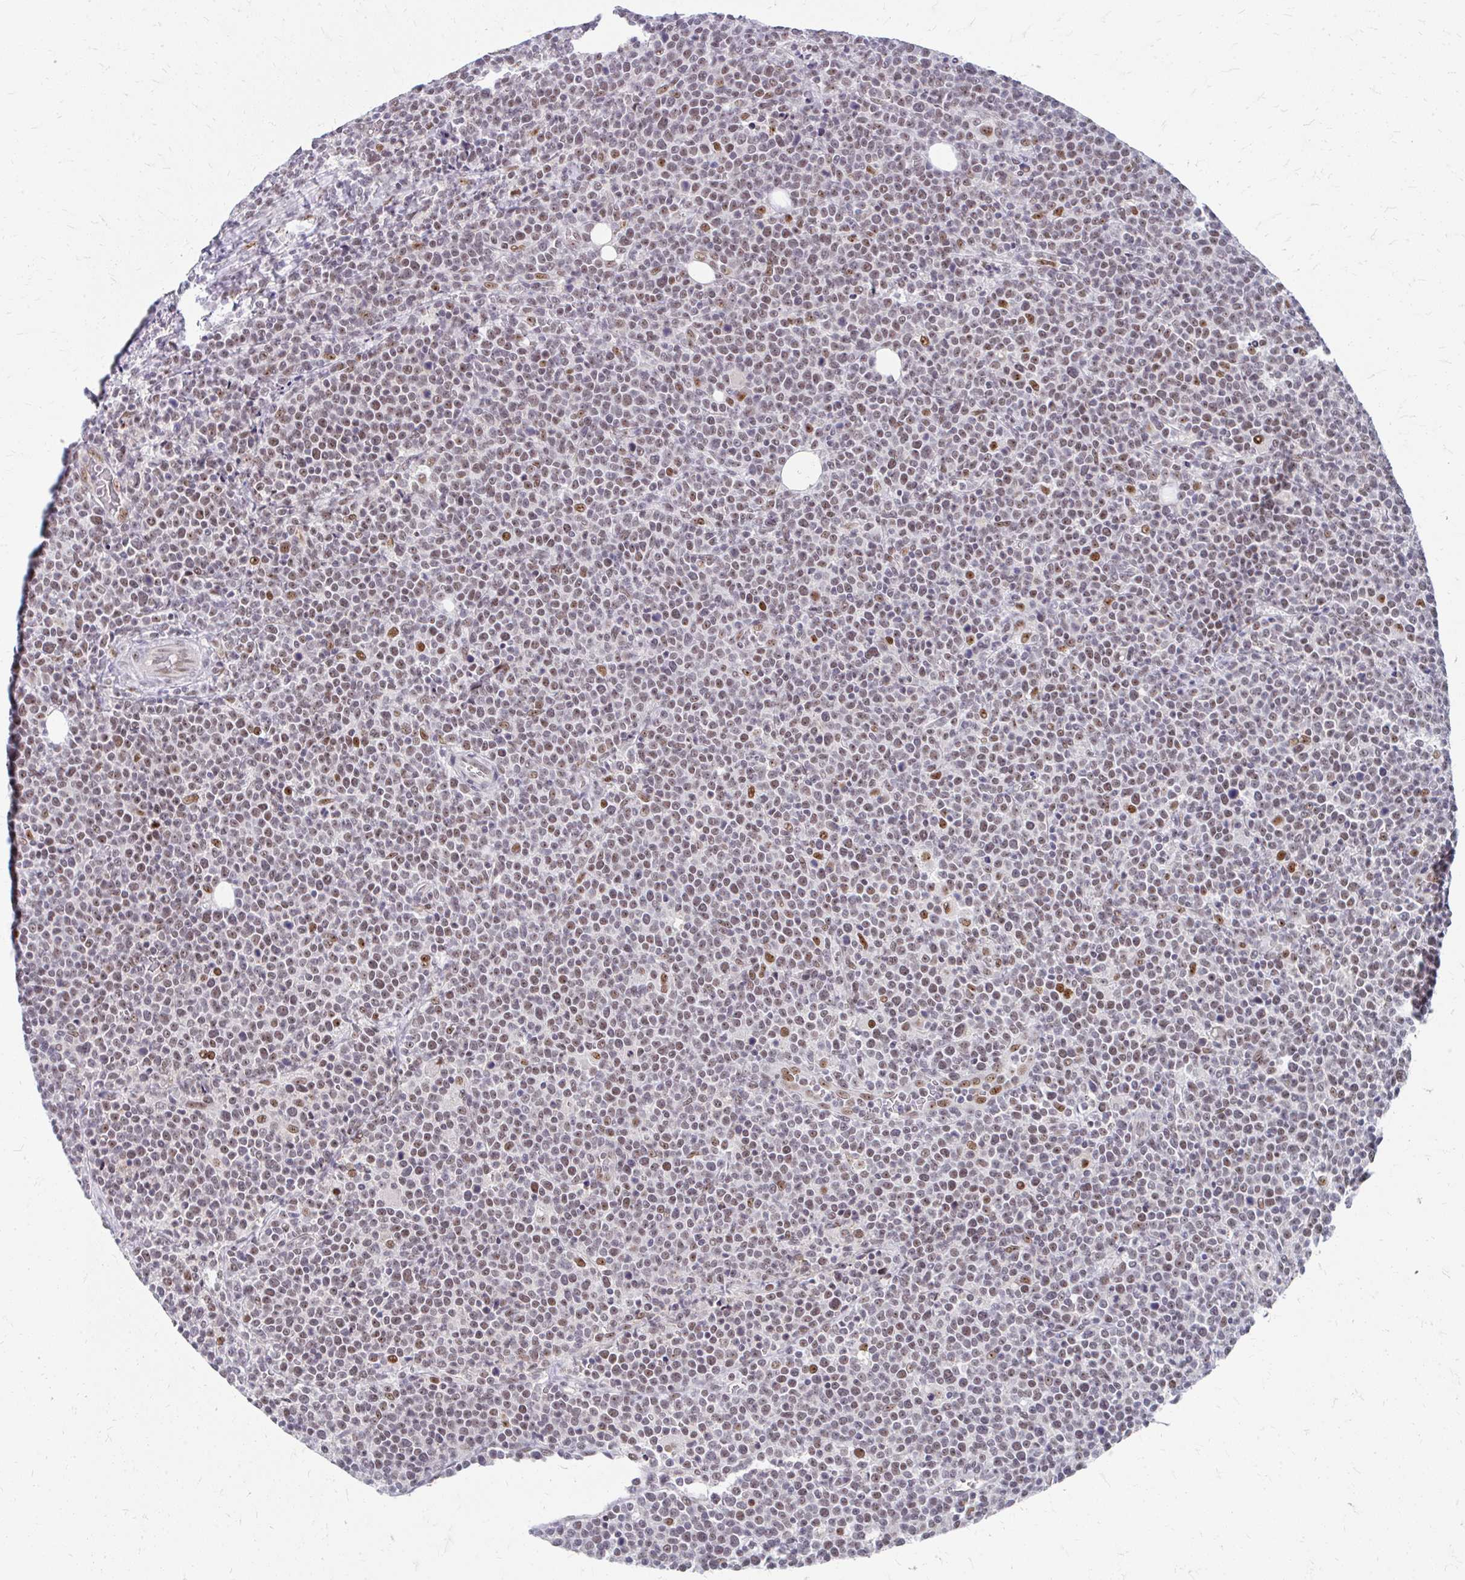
{"staining": {"intensity": "moderate", "quantity": "25%-75%", "location": "nuclear"}, "tissue": "lymphoma", "cell_type": "Tumor cells", "image_type": "cancer", "snomed": [{"axis": "morphology", "description": "Malignant lymphoma, non-Hodgkin's type, High grade"}, {"axis": "topography", "description": "Lymph node"}], "caption": "Malignant lymphoma, non-Hodgkin's type (high-grade) stained for a protein demonstrates moderate nuclear positivity in tumor cells. The protein is shown in brown color, while the nuclei are stained blue.", "gene": "GTF2H1", "patient": {"sex": "male", "age": 61}}